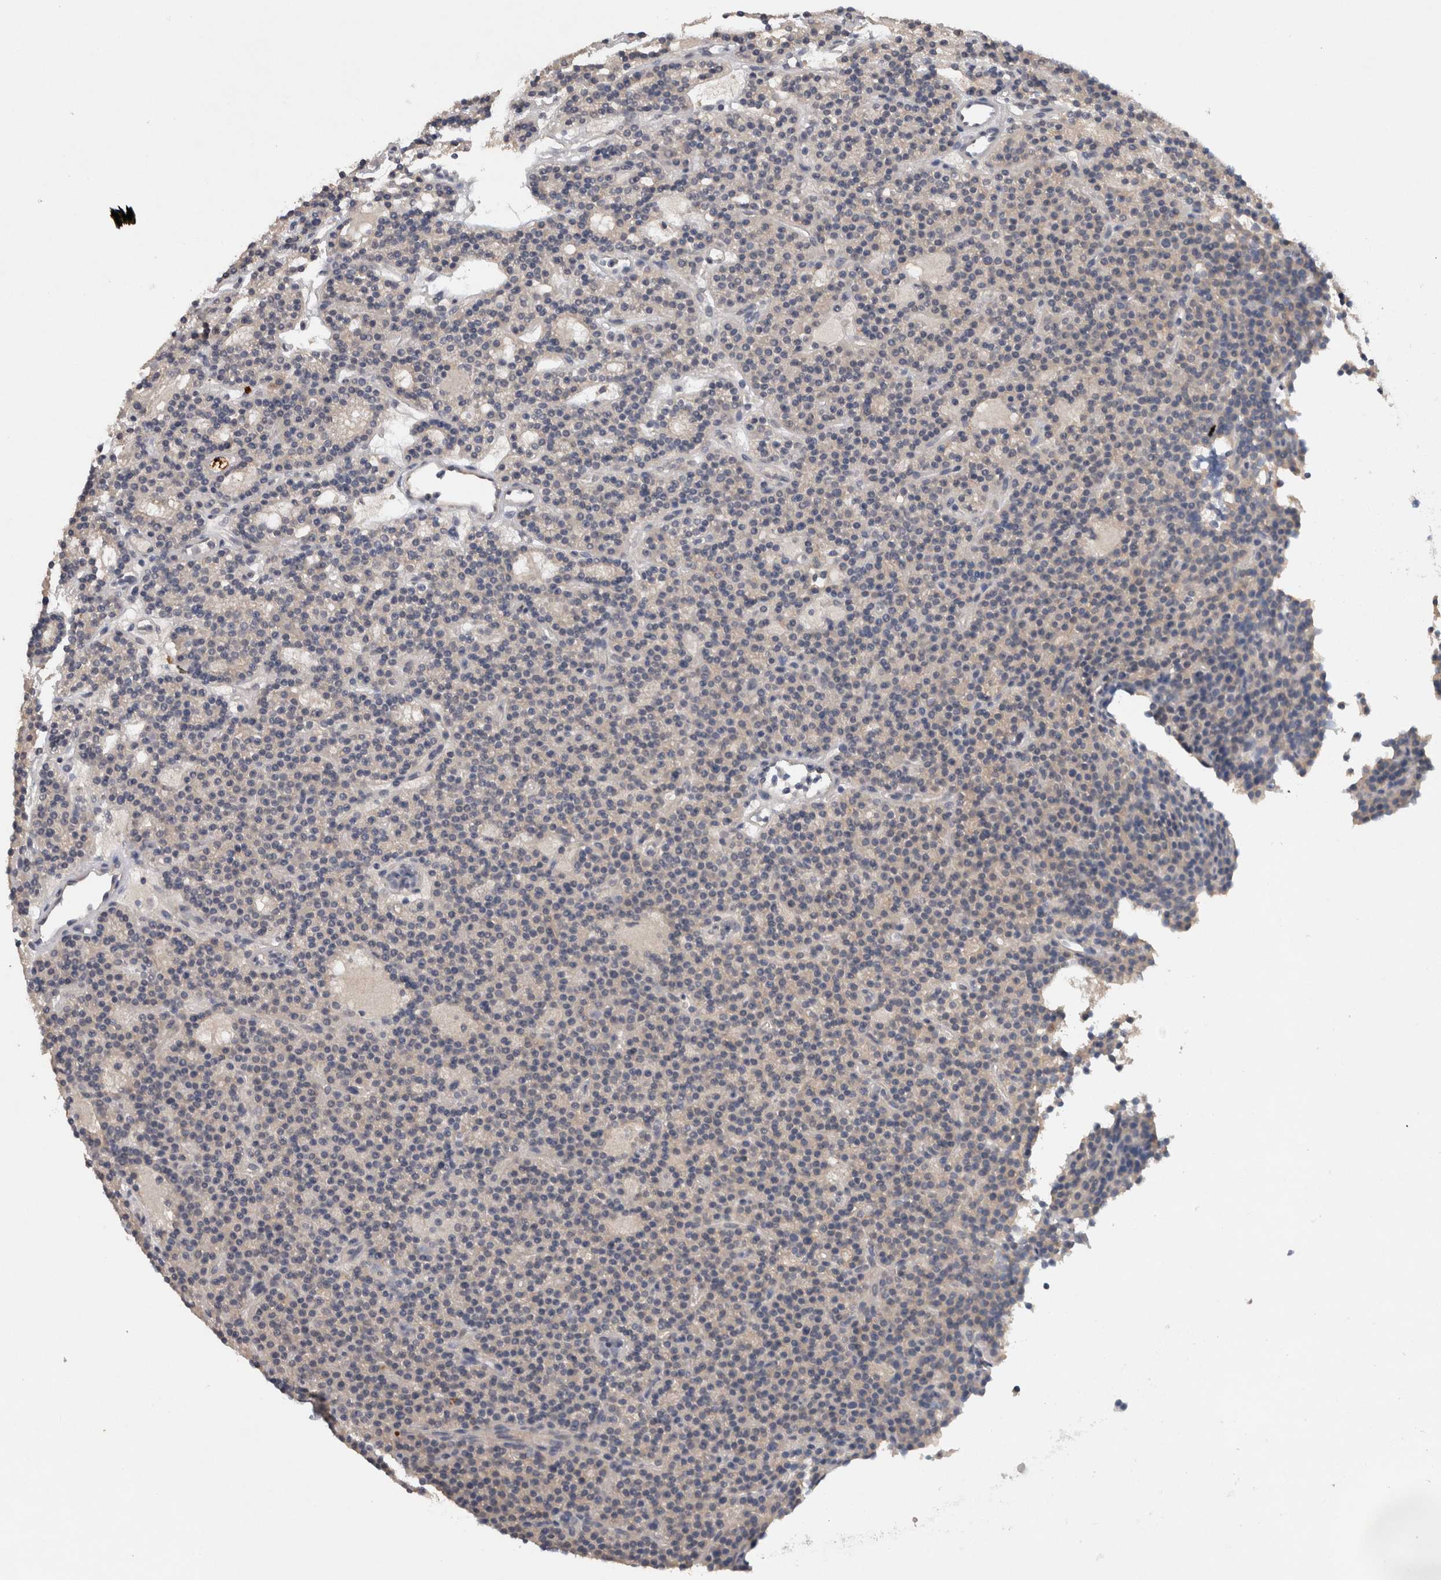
{"staining": {"intensity": "negative", "quantity": "none", "location": "none"}, "tissue": "parathyroid gland", "cell_type": "Glandular cells", "image_type": "normal", "snomed": [{"axis": "morphology", "description": "Normal tissue, NOS"}, {"axis": "topography", "description": "Parathyroid gland"}], "caption": "Immunohistochemical staining of normal human parathyroid gland displays no significant staining in glandular cells.", "gene": "HEXD", "patient": {"sex": "male", "age": 75}}